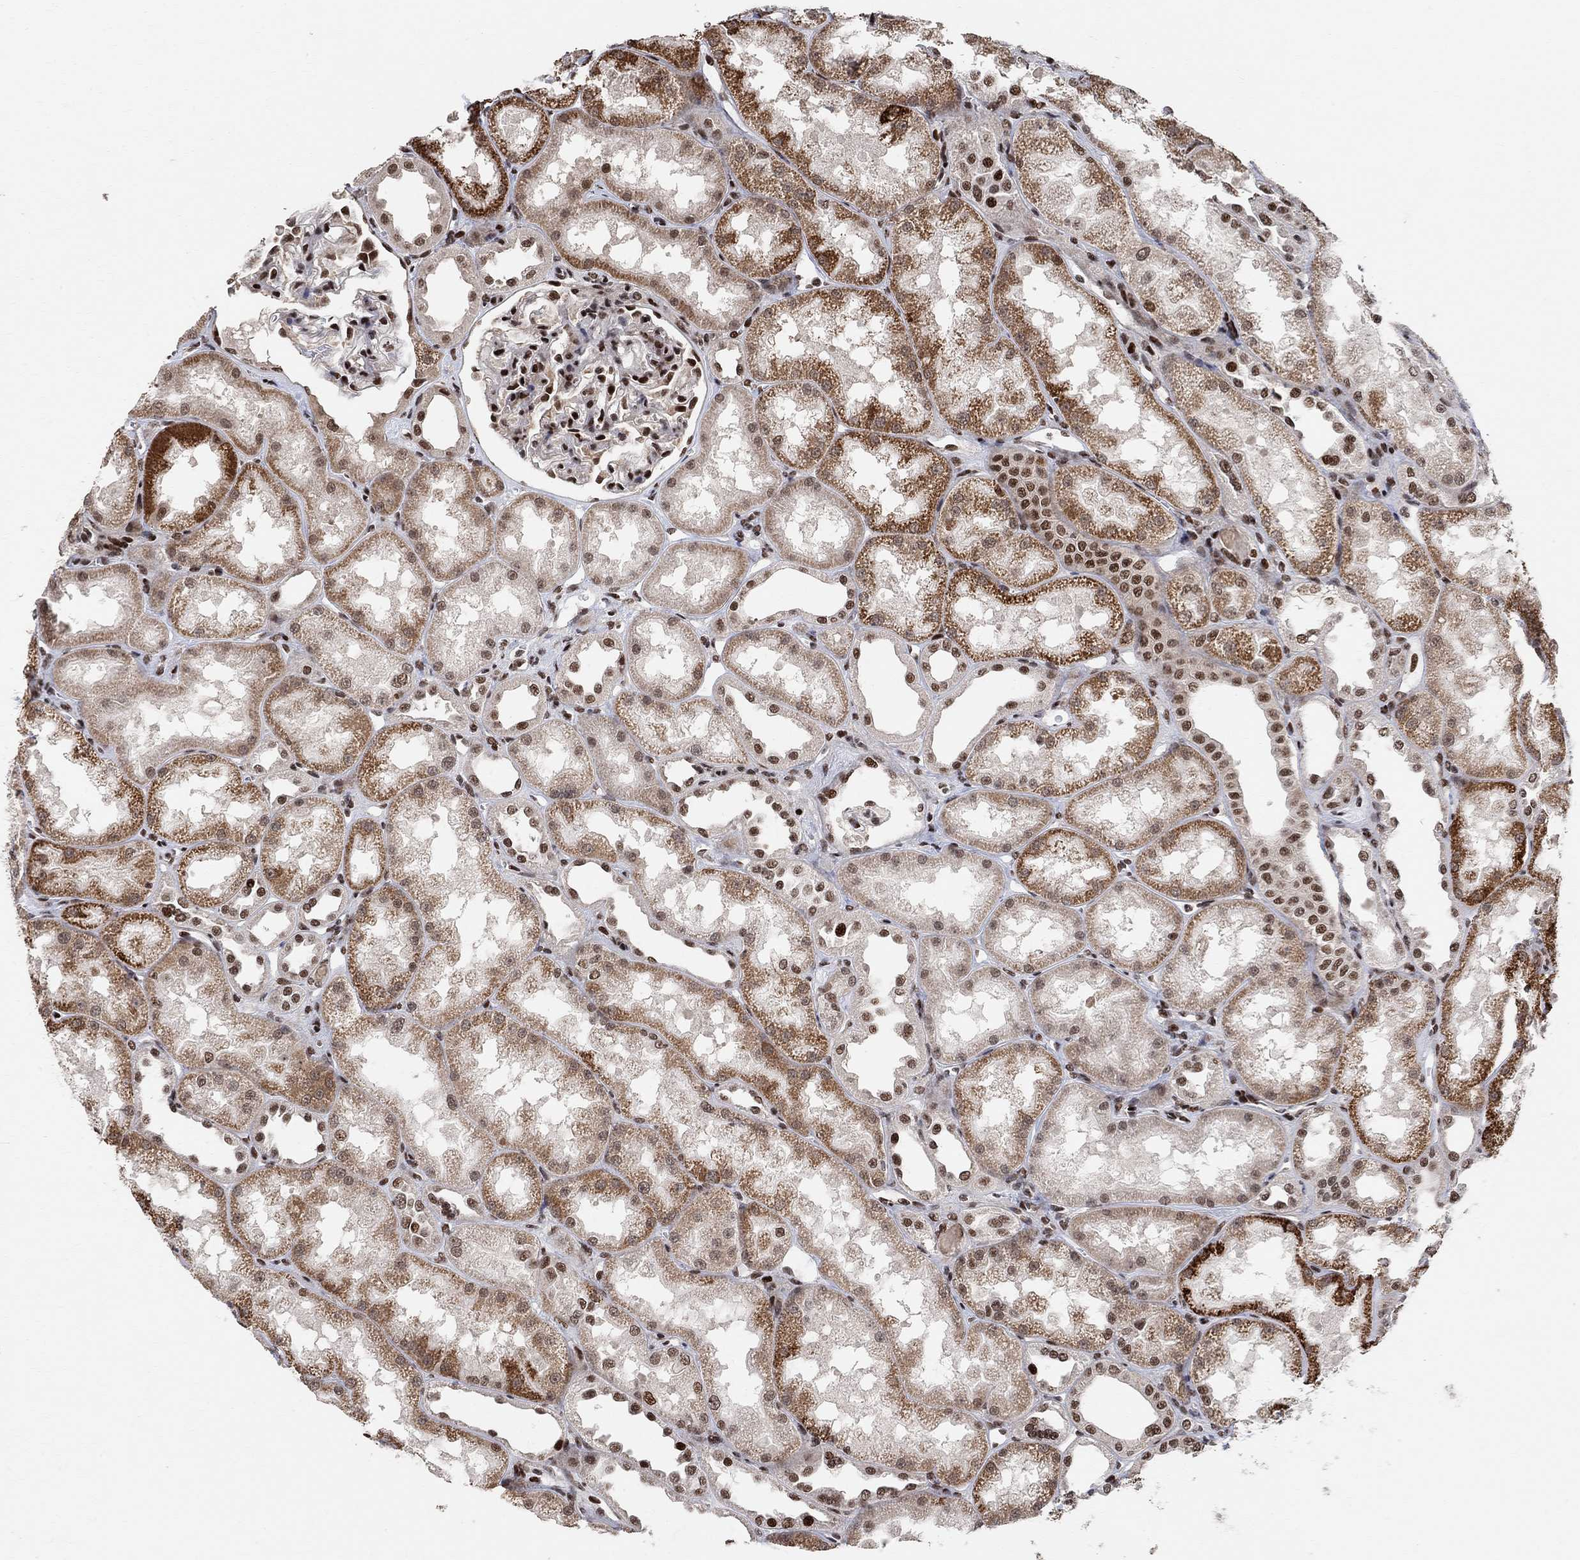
{"staining": {"intensity": "strong", "quantity": ">75%", "location": "nuclear"}, "tissue": "kidney", "cell_type": "Cells in glomeruli", "image_type": "normal", "snomed": [{"axis": "morphology", "description": "Normal tissue, NOS"}, {"axis": "topography", "description": "Kidney"}], "caption": "Immunohistochemical staining of unremarkable human kidney shows high levels of strong nuclear positivity in about >75% of cells in glomeruli.", "gene": "E4F1", "patient": {"sex": "male", "age": 61}}